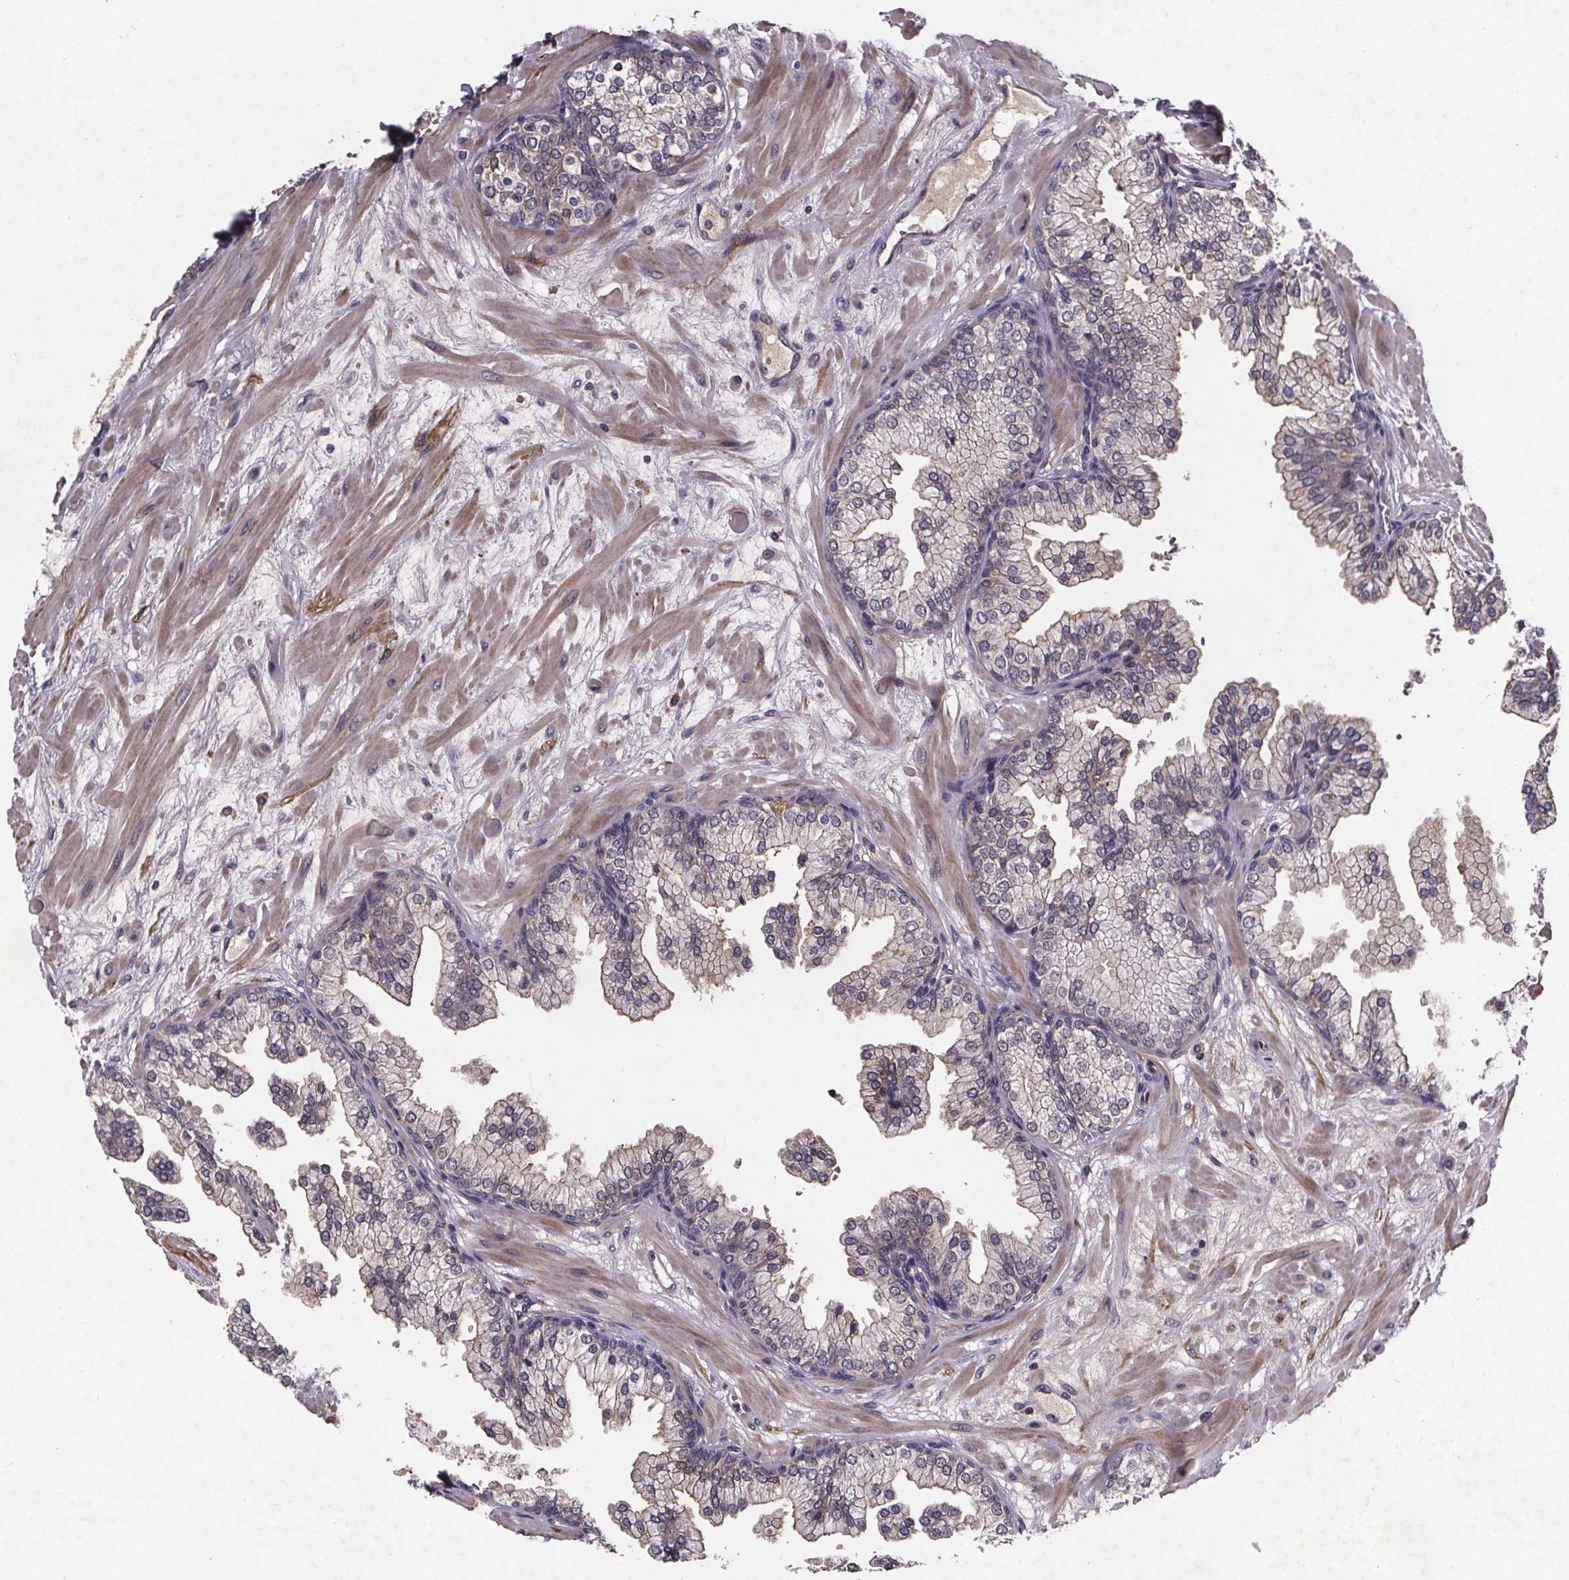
{"staining": {"intensity": "weak", "quantity": "<25%", "location": "cytoplasmic/membranous"}, "tissue": "prostate", "cell_type": "Glandular cells", "image_type": "normal", "snomed": [{"axis": "morphology", "description": "Normal tissue, NOS"}, {"axis": "topography", "description": "Prostate"}, {"axis": "topography", "description": "Peripheral nerve tissue"}], "caption": "Glandular cells are negative for brown protein staining in benign prostate. Nuclei are stained in blue.", "gene": "FASTKD3", "patient": {"sex": "male", "age": 61}}